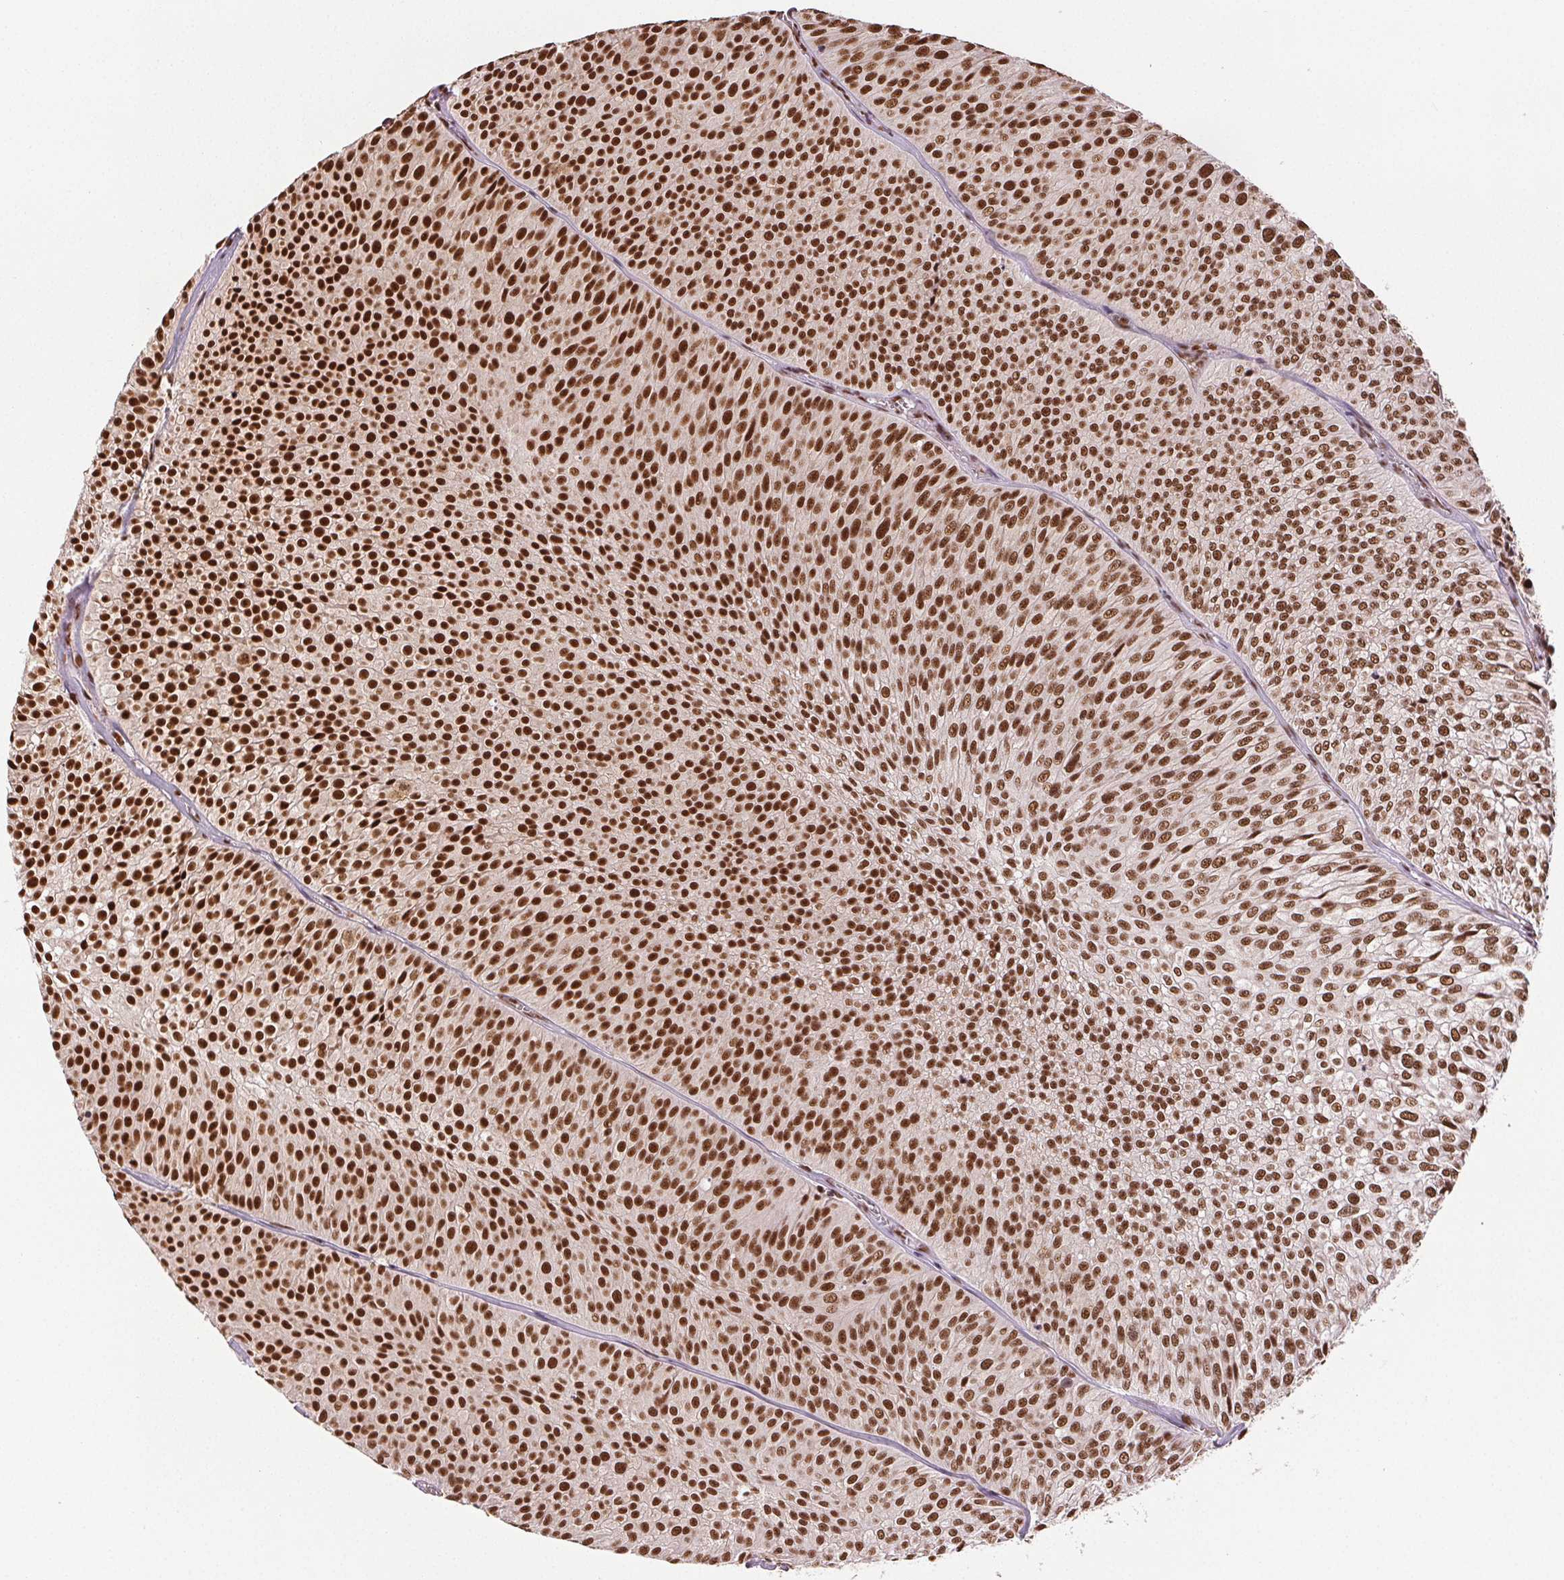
{"staining": {"intensity": "strong", "quantity": ">75%", "location": "nuclear"}, "tissue": "urothelial cancer", "cell_type": "Tumor cells", "image_type": "cancer", "snomed": [{"axis": "morphology", "description": "Urothelial carcinoma, Low grade"}, {"axis": "topography", "description": "Urinary bladder"}], "caption": "Urothelial cancer stained with a brown dye shows strong nuclear positive expression in approximately >75% of tumor cells.", "gene": "IK", "patient": {"sex": "male", "age": 91}}